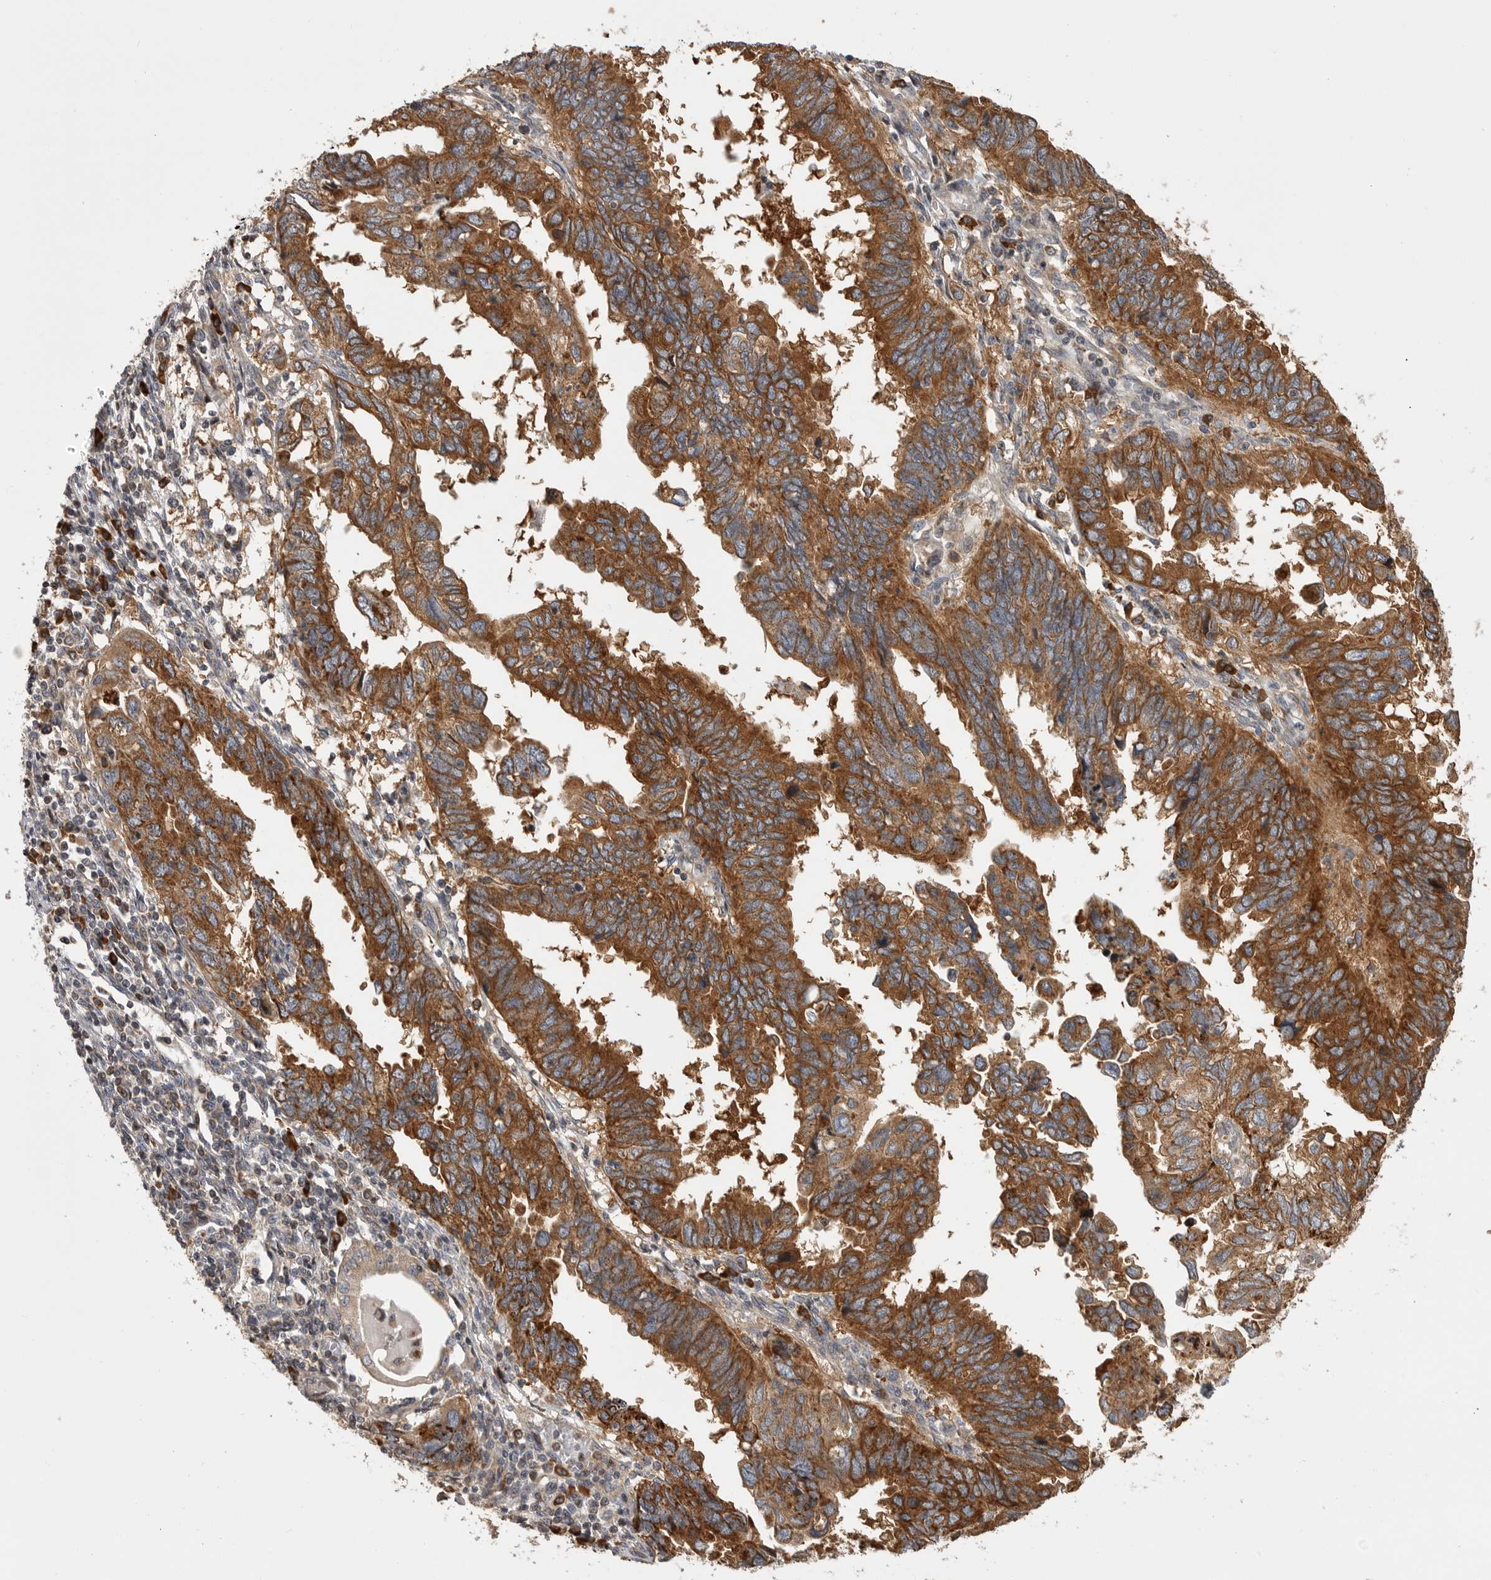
{"staining": {"intensity": "strong", "quantity": ">75%", "location": "cytoplasmic/membranous"}, "tissue": "endometrial cancer", "cell_type": "Tumor cells", "image_type": "cancer", "snomed": [{"axis": "morphology", "description": "Adenocarcinoma, NOS"}, {"axis": "topography", "description": "Uterus"}], "caption": "Immunohistochemistry of human endometrial cancer (adenocarcinoma) displays high levels of strong cytoplasmic/membranous expression in approximately >75% of tumor cells.", "gene": "OXR1", "patient": {"sex": "female", "age": 77}}